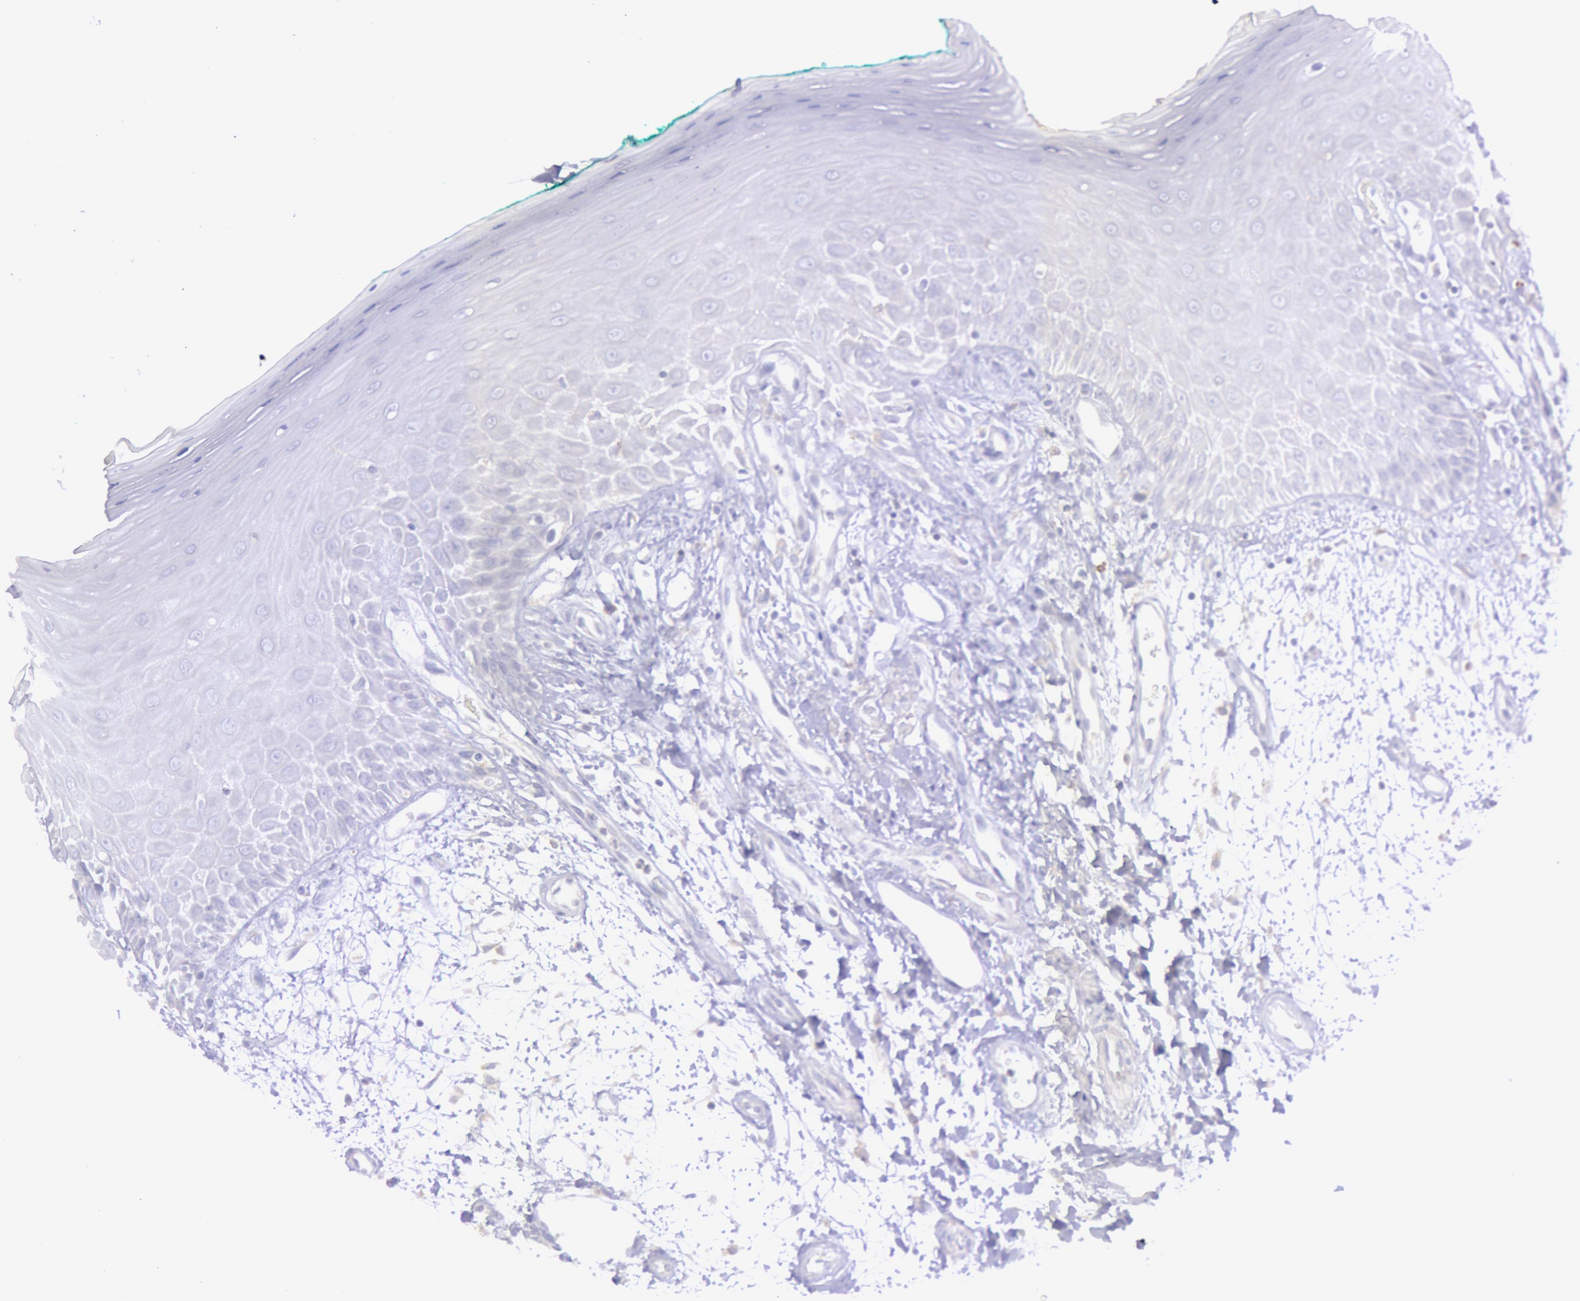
{"staining": {"intensity": "negative", "quantity": "none", "location": "none"}, "tissue": "oral mucosa", "cell_type": "Squamous epithelial cells", "image_type": "normal", "snomed": [{"axis": "morphology", "description": "Normal tissue, NOS"}, {"axis": "morphology", "description": "Squamous cell carcinoma, NOS"}, {"axis": "topography", "description": "Skeletal muscle"}, {"axis": "topography", "description": "Oral tissue"}, {"axis": "topography", "description": "Head-Neck"}], "caption": "Immunohistochemical staining of unremarkable human oral mucosa displays no significant expression in squamous epithelial cells. The staining is performed using DAB (3,3'-diaminobenzidine) brown chromogen with nuclei counter-stained in using hematoxylin.", "gene": "MYH1", "patient": {"sex": "female", "age": 84}}